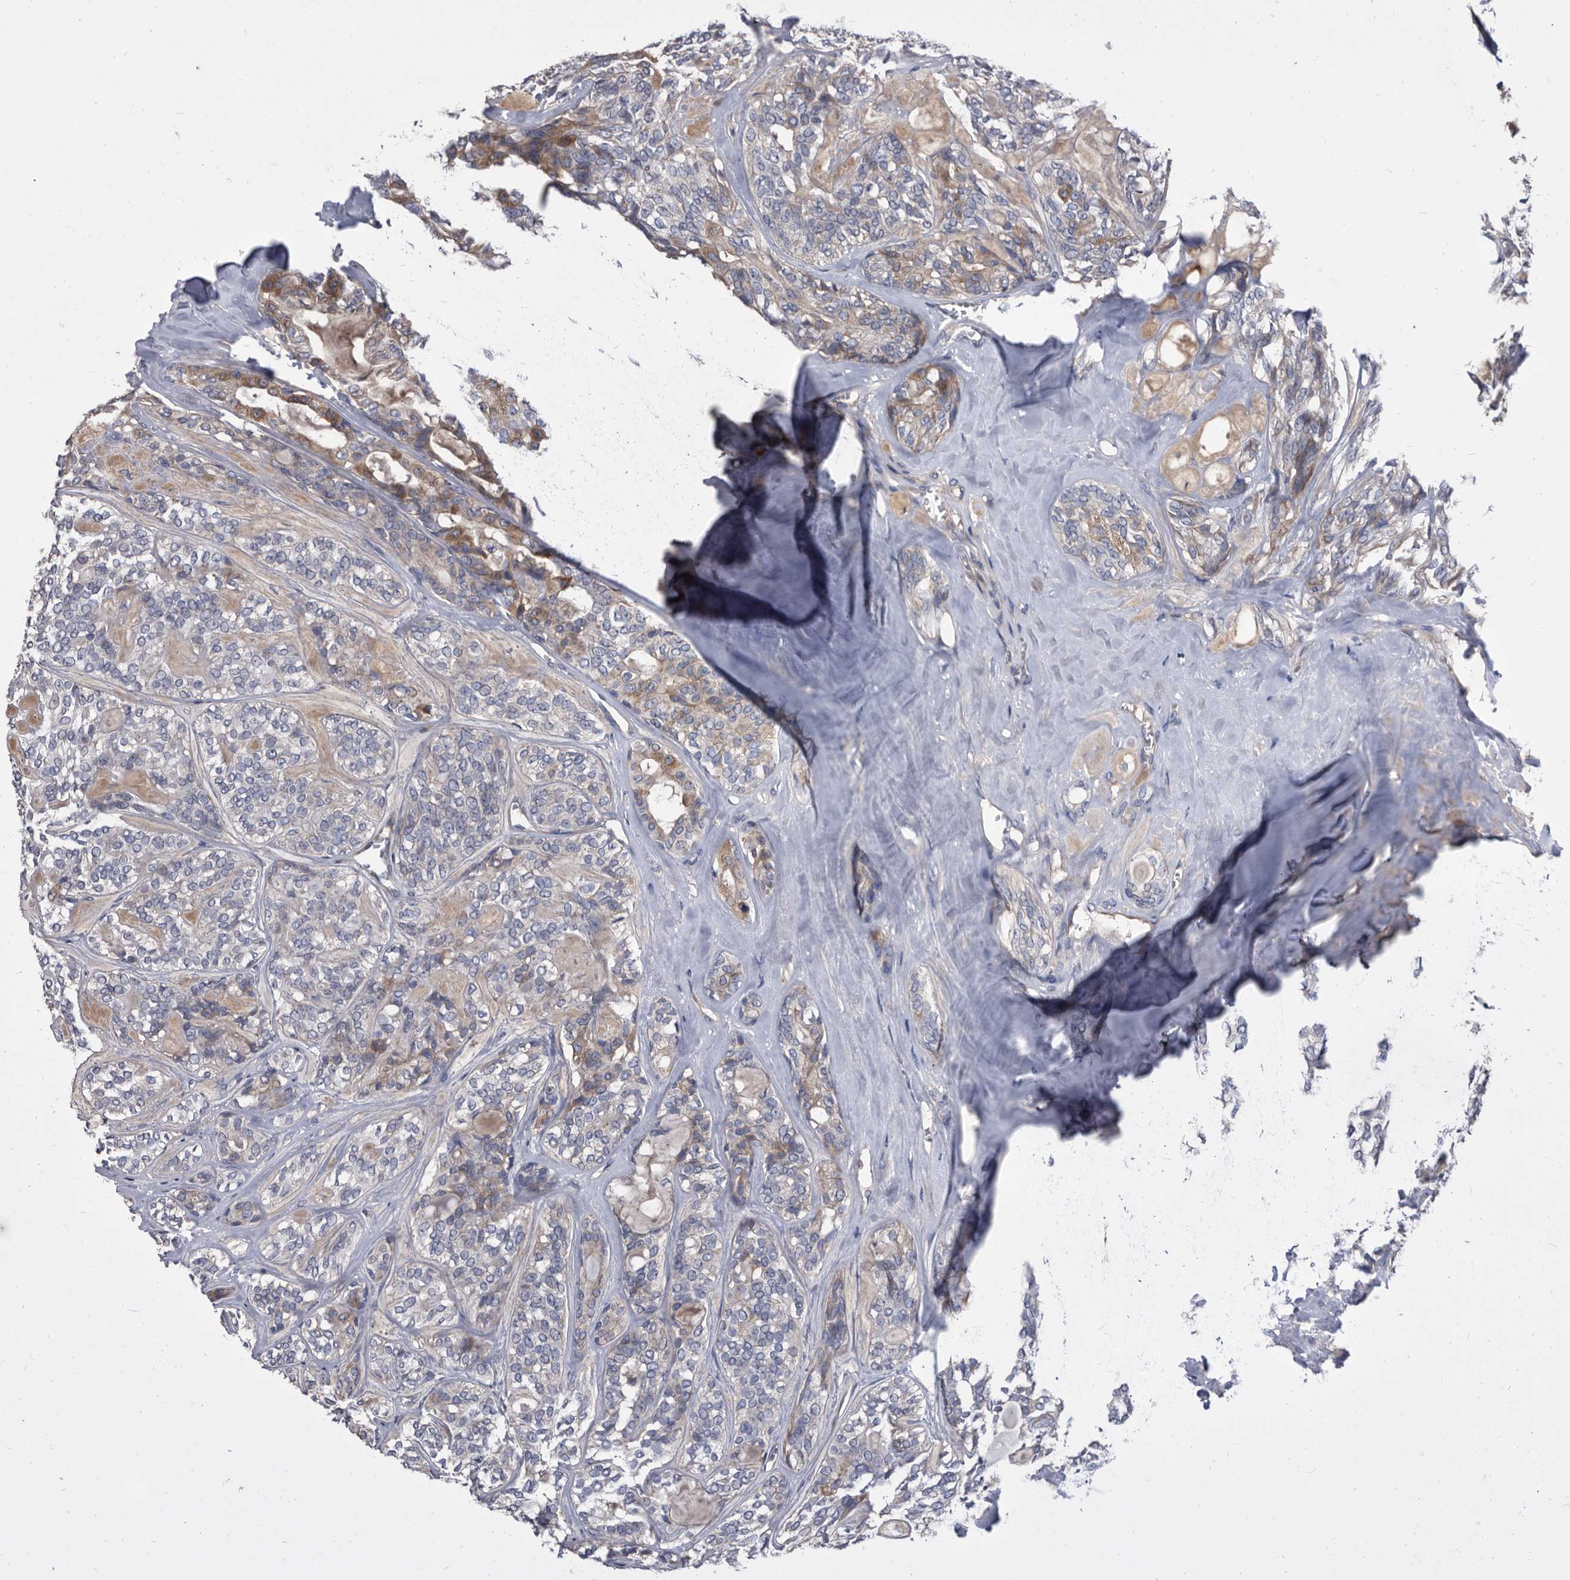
{"staining": {"intensity": "negative", "quantity": "none", "location": "none"}, "tissue": "head and neck cancer", "cell_type": "Tumor cells", "image_type": "cancer", "snomed": [{"axis": "morphology", "description": "Adenocarcinoma, NOS"}, {"axis": "topography", "description": "Head-Neck"}], "caption": "A high-resolution image shows immunohistochemistry staining of head and neck adenocarcinoma, which shows no significant positivity in tumor cells. (Brightfield microscopy of DAB immunohistochemistry (IHC) at high magnification).", "gene": "DTNBP1", "patient": {"sex": "male", "age": 66}}